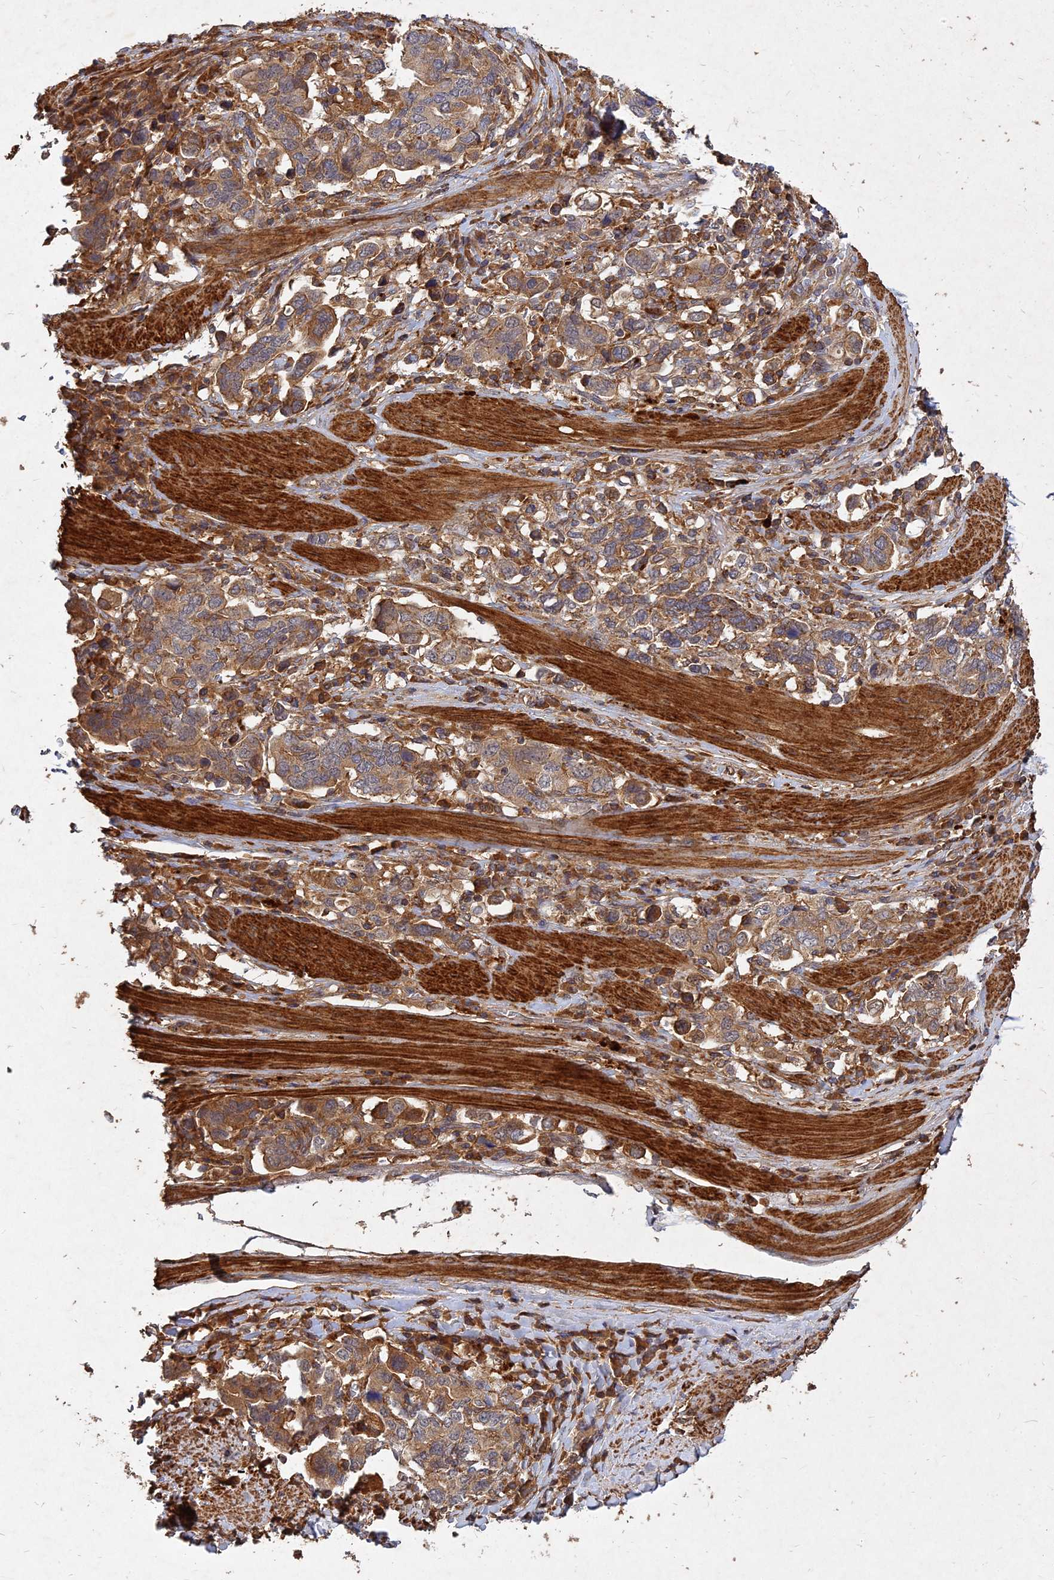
{"staining": {"intensity": "moderate", "quantity": ">75%", "location": "cytoplasmic/membranous"}, "tissue": "stomach cancer", "cell_type": "Tumor cells", "image_type": "cancer", "snomed": [{"axis": "morphology", "description": "Adenocarcinoma, NOS"}, {"axis": "topography", "description": "Stomach, upper"}, {"axis": "topography", "description": "Stomach"}], "caption": "Adenocarcinoma (stomach) tissue exhibits moderate cytoplasmic/membranous positivity in about >75% of tumor cells", "gene": "UBE2W", "patient": {"sex": "male", "age": 62}}